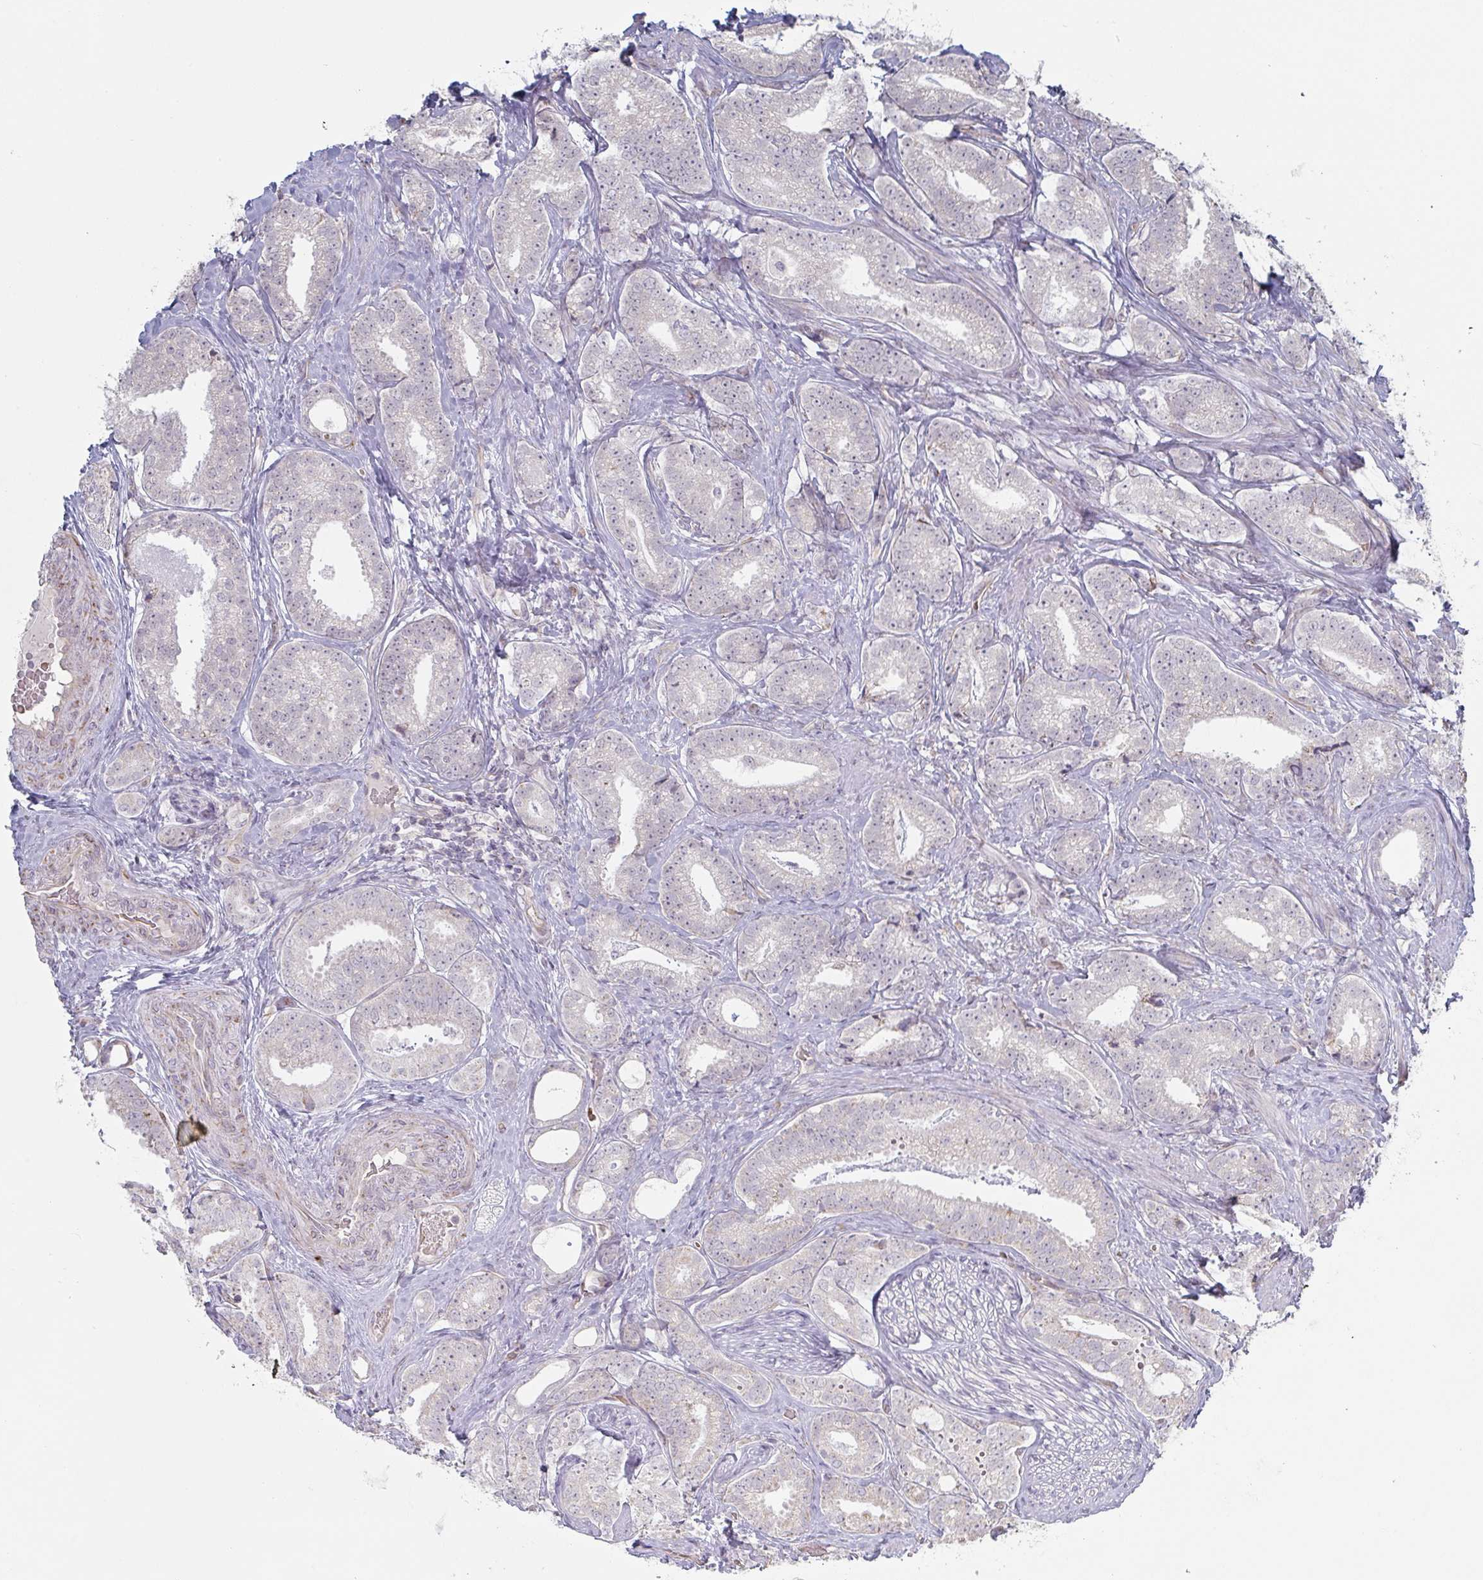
{"staining": {"intensity": "negative", "quantity": "none", "location": "none"}, "tissue": "prostate cancer", "cell_type": "Tumor cells", "image_type": "cancer", "snomed": [{"axis": "morphology", "description": "Adenocarcinoma, Low grade"}, {"axis": "topography", "description": "Prostate"}], "caption": "High magnification brightfield microscopy of low-grade adenocarcinoma (prostate) stained with DAB (brown) and counterstained with hematoxylin (blue): tumor cells show no significant positivity. (DAB IHC, high magnification).", "gene": "ZNF526", "patient": {"sex": "male", "age": 63}}